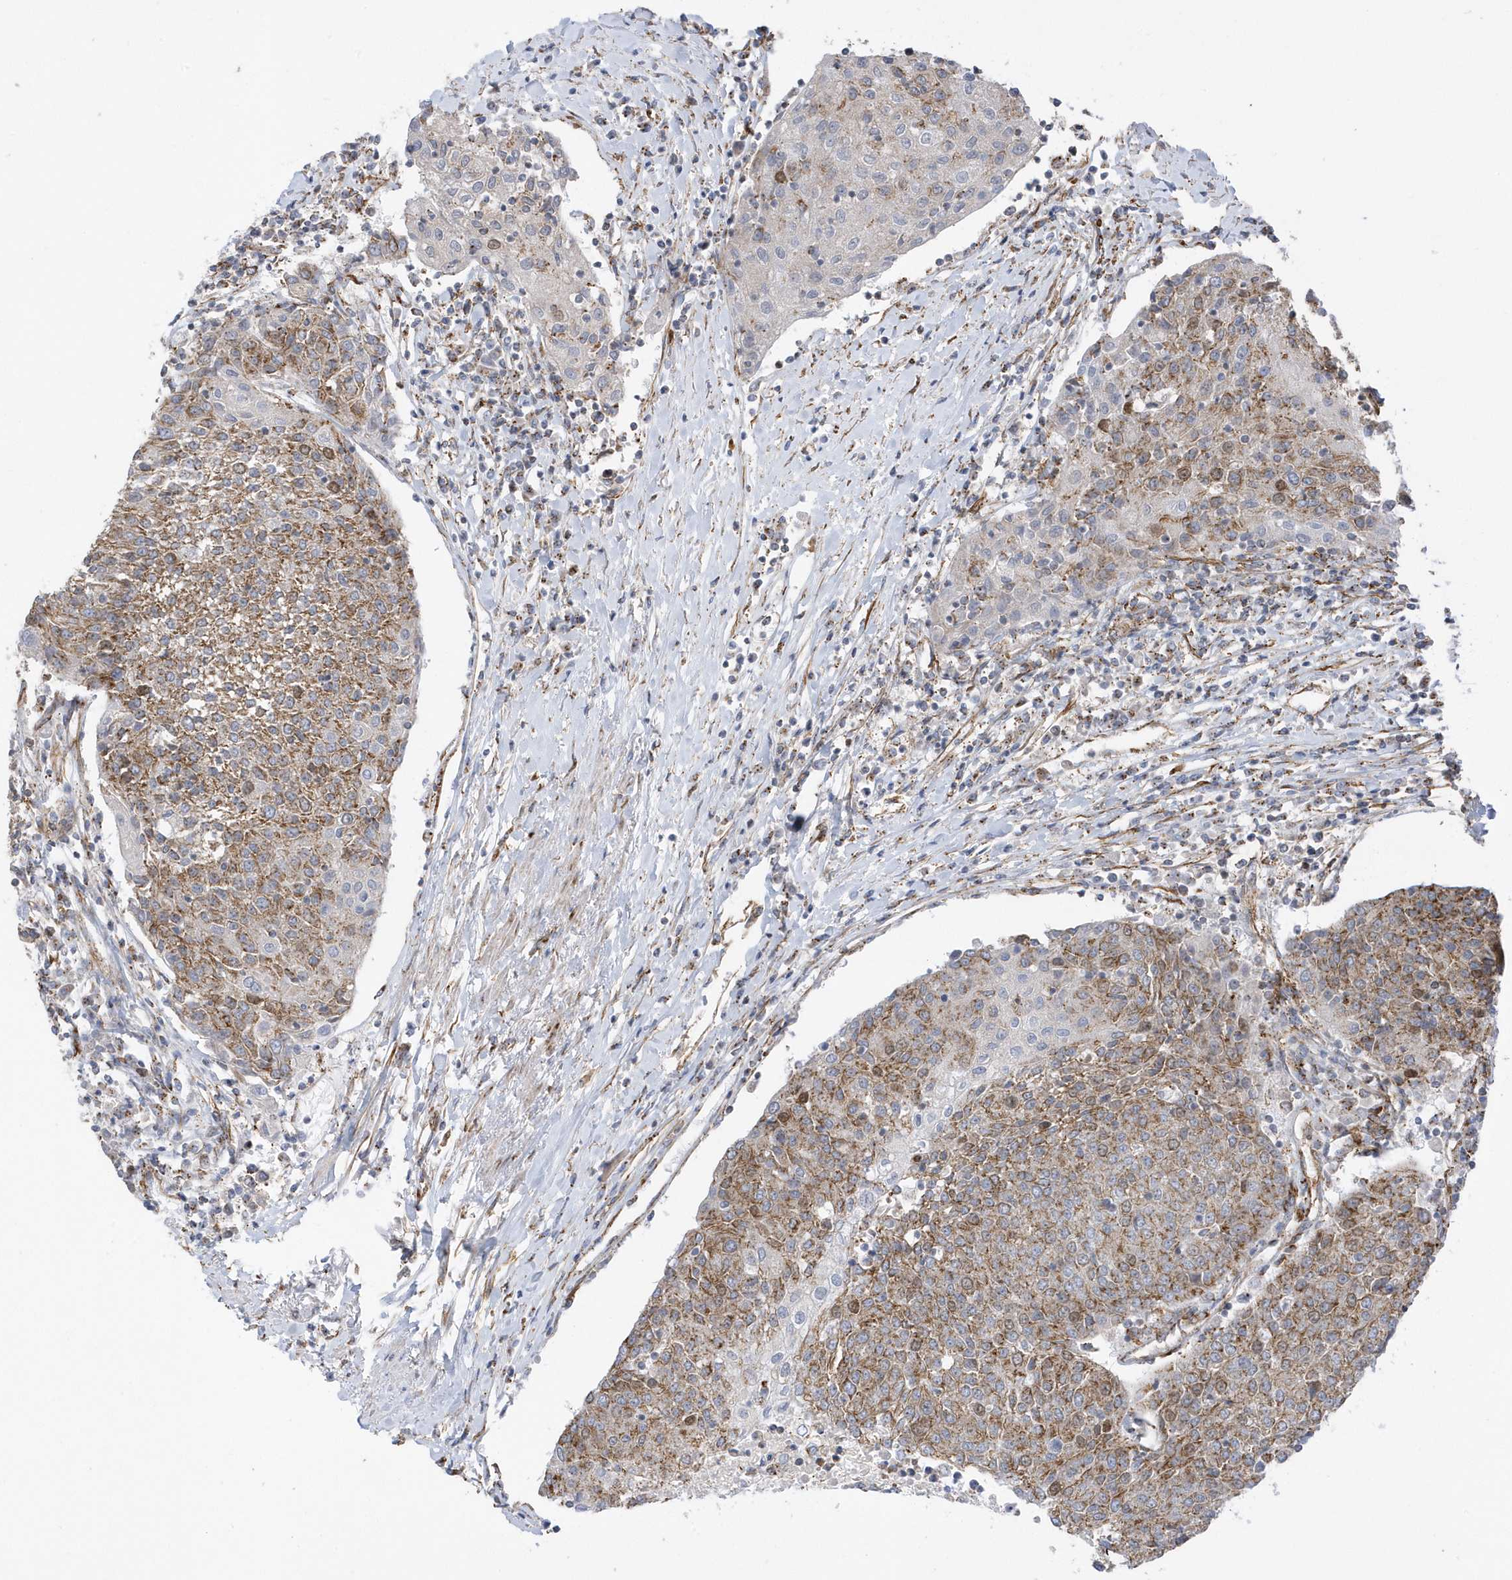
{"staining": {"intensity": "moderate", "quantity": ">75%", "location": "cytoplasmic/membranous"}, "tissue": "urothelial cancer", "cell_type": "Tumor cells", "image_type": "cancer", "snomed": [{"axis": "morphology", "description": "Urothelial carcinoma, High grade"}, {"axis": "topography", "description": "Urinary bladder"}], "caption": "Immunohistochemistry histopathology image of human high-grade urothelial carcinoma stained for a protein (brown), which exhibits medium levels of moderate cytoplasmic/membranous expression in approximately >75% of tumor cells.", "gene": "HRH4", "patient": {"sex": "female", "age": 85}}